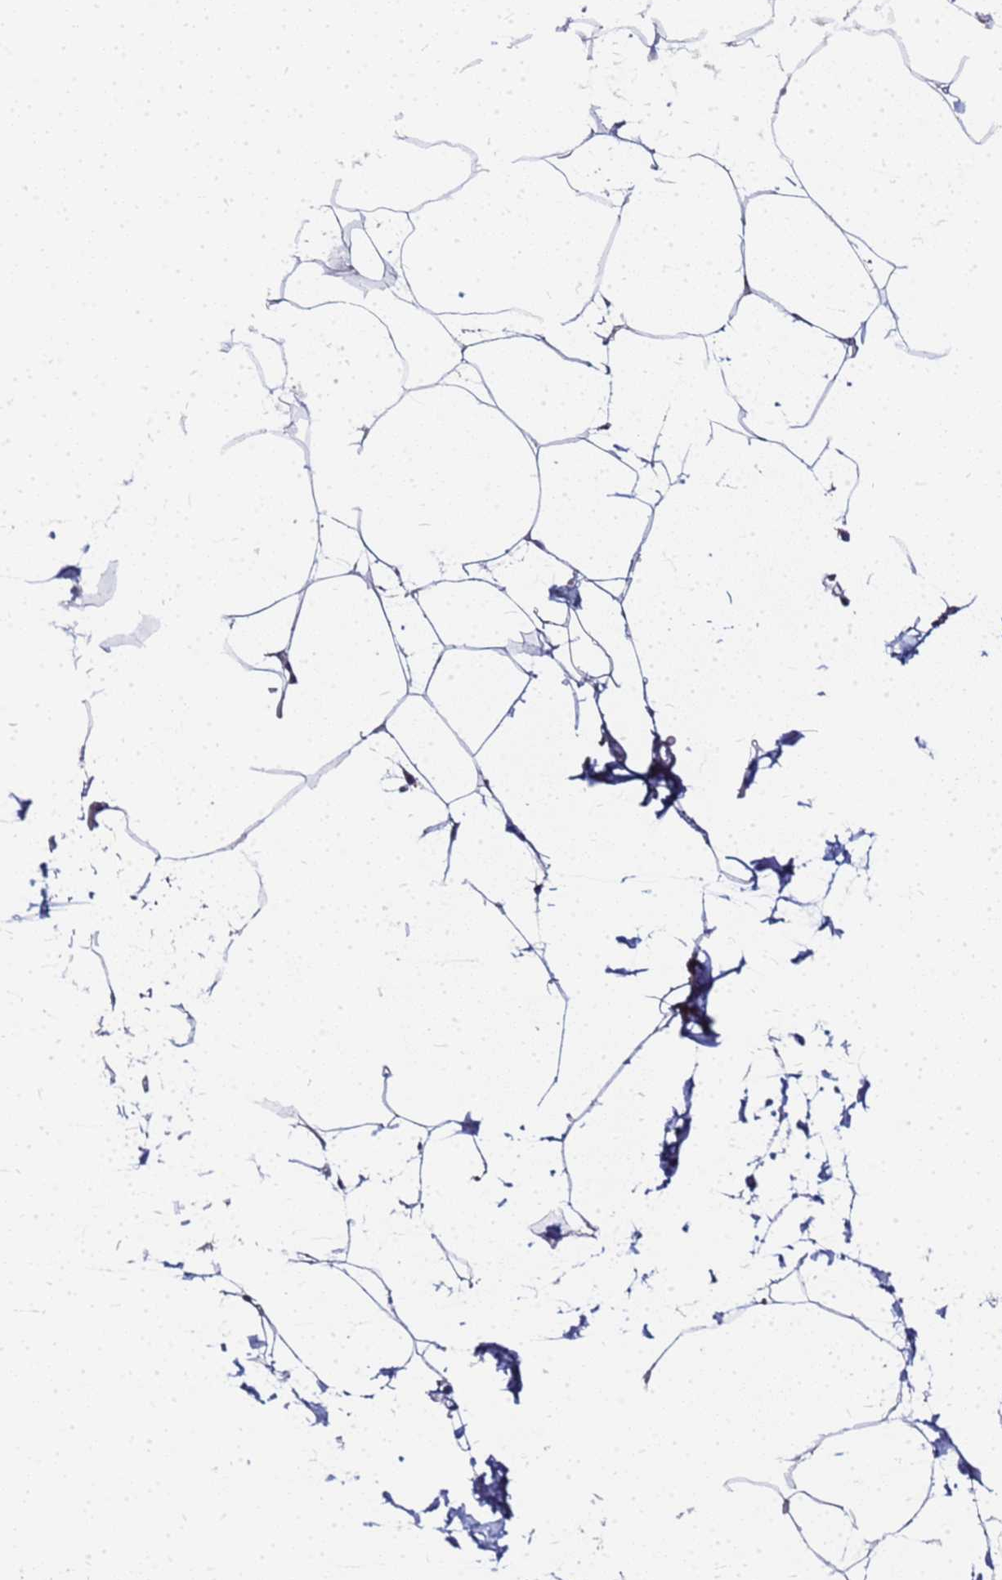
{"staining": {"intensity": "negative", "quantity": "none", "location": "none"}, "tissue": "adipose tissue", "cell_type": "Adipocytes", "image_type": "normal", "snomed": [{"axis": "morphology", "description": "Normal tissue, NOS"}, {"axis": "topography", "description": "Adipose tissue"}], "caption": "High power microscopy photomicrograph of an immunohistochemistry histopathology image of benign adipose tissue, revealing no significant positivity in adipocytes. The staining was performed using DAB to visualize the protein expression in brown, while the nuclei were stained in blue with hematoxylin (Magnification: 20x).", "gene": "CHM", "patient": {"sex": "female", "age": 37}}